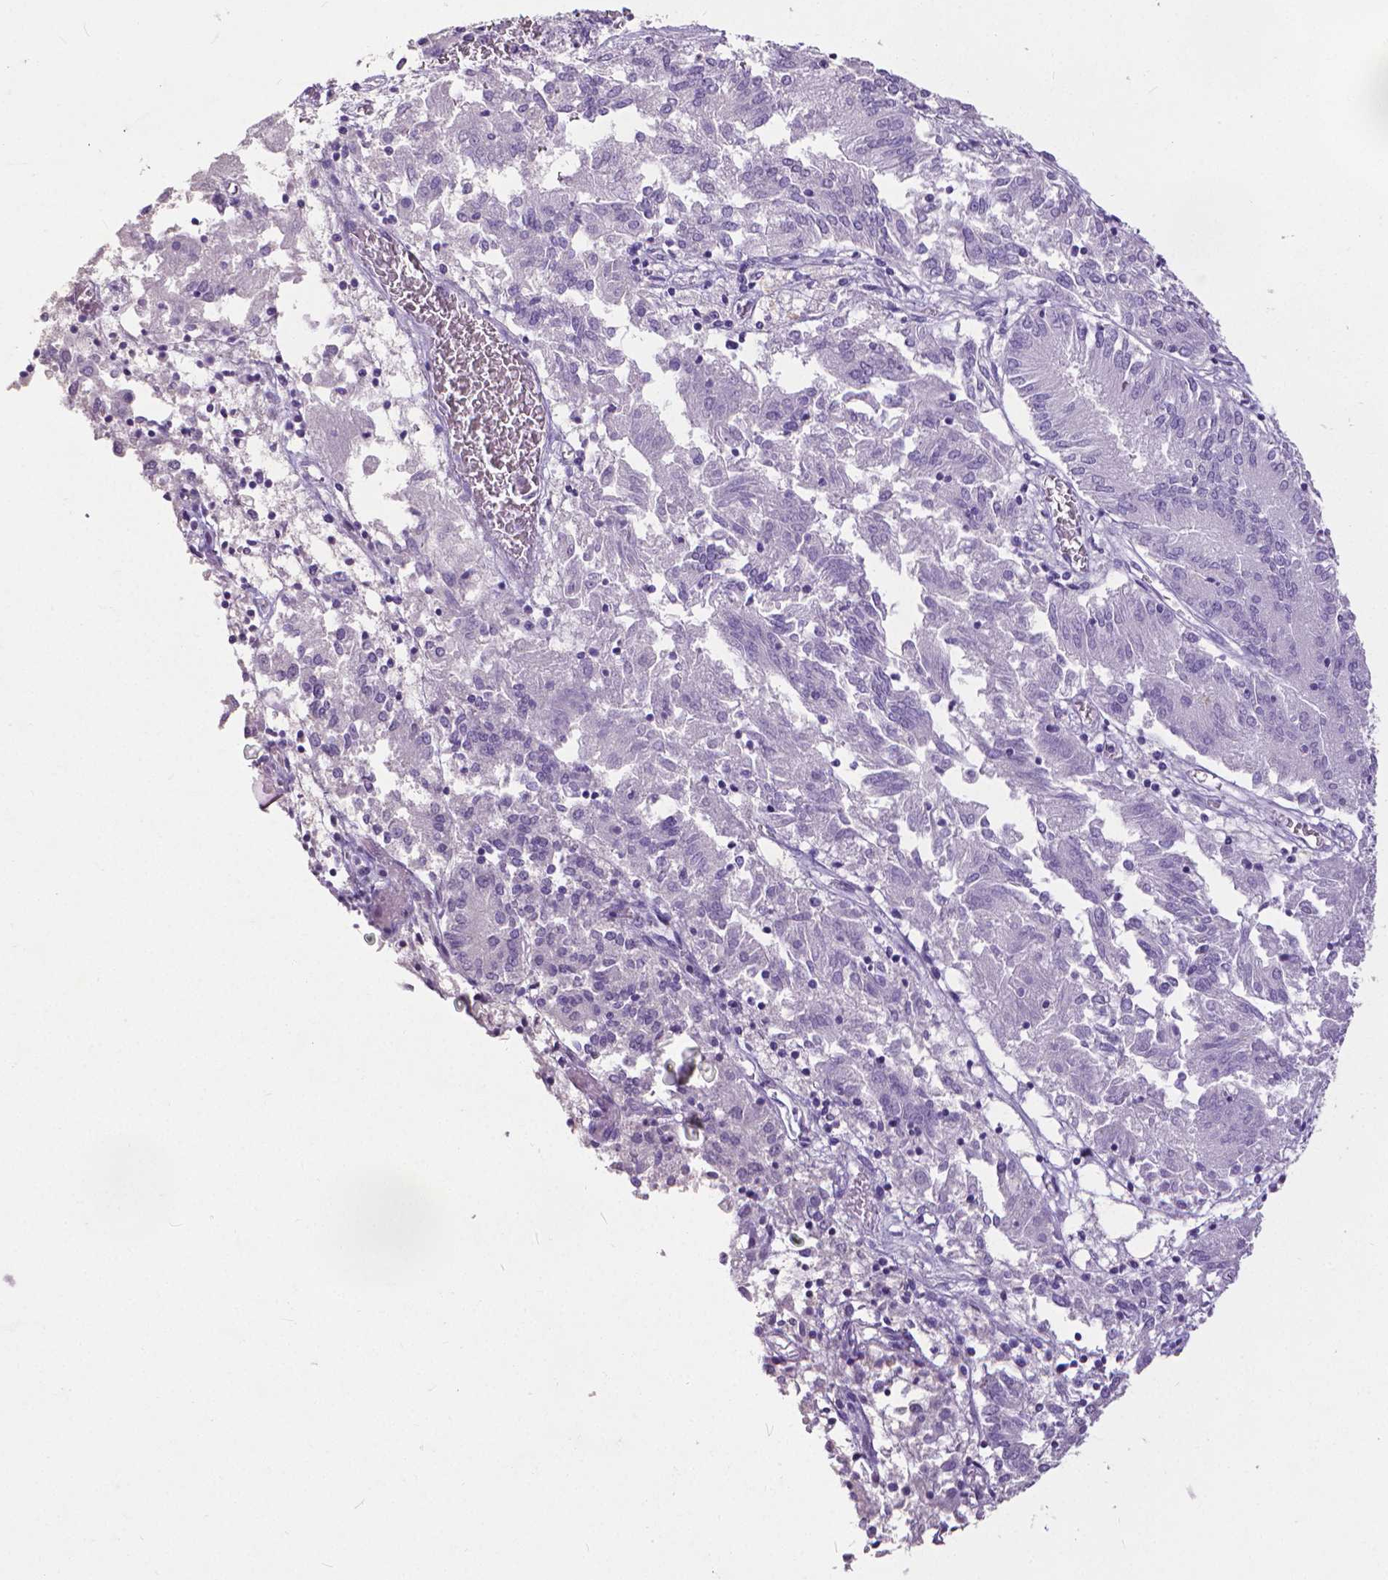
{"staining": {"intensity": "negative", "quantity": "none", "location": "none"}, "tissue": "endometrial cancer", "cell_type": "Tumor cells", "image_type": "cancer", "snomed": [{"axis": "morphology", "description": "Adenocarcinoma, NOS"}, {"axis": "topography", "description": "Endometrium"}], "caption": "The IHC image has no significant expression in tumor cells of adenocarcinoma (endometrial) tissue.", "gene": "CD4", "patient": {"sex": "female", "age": 54}}